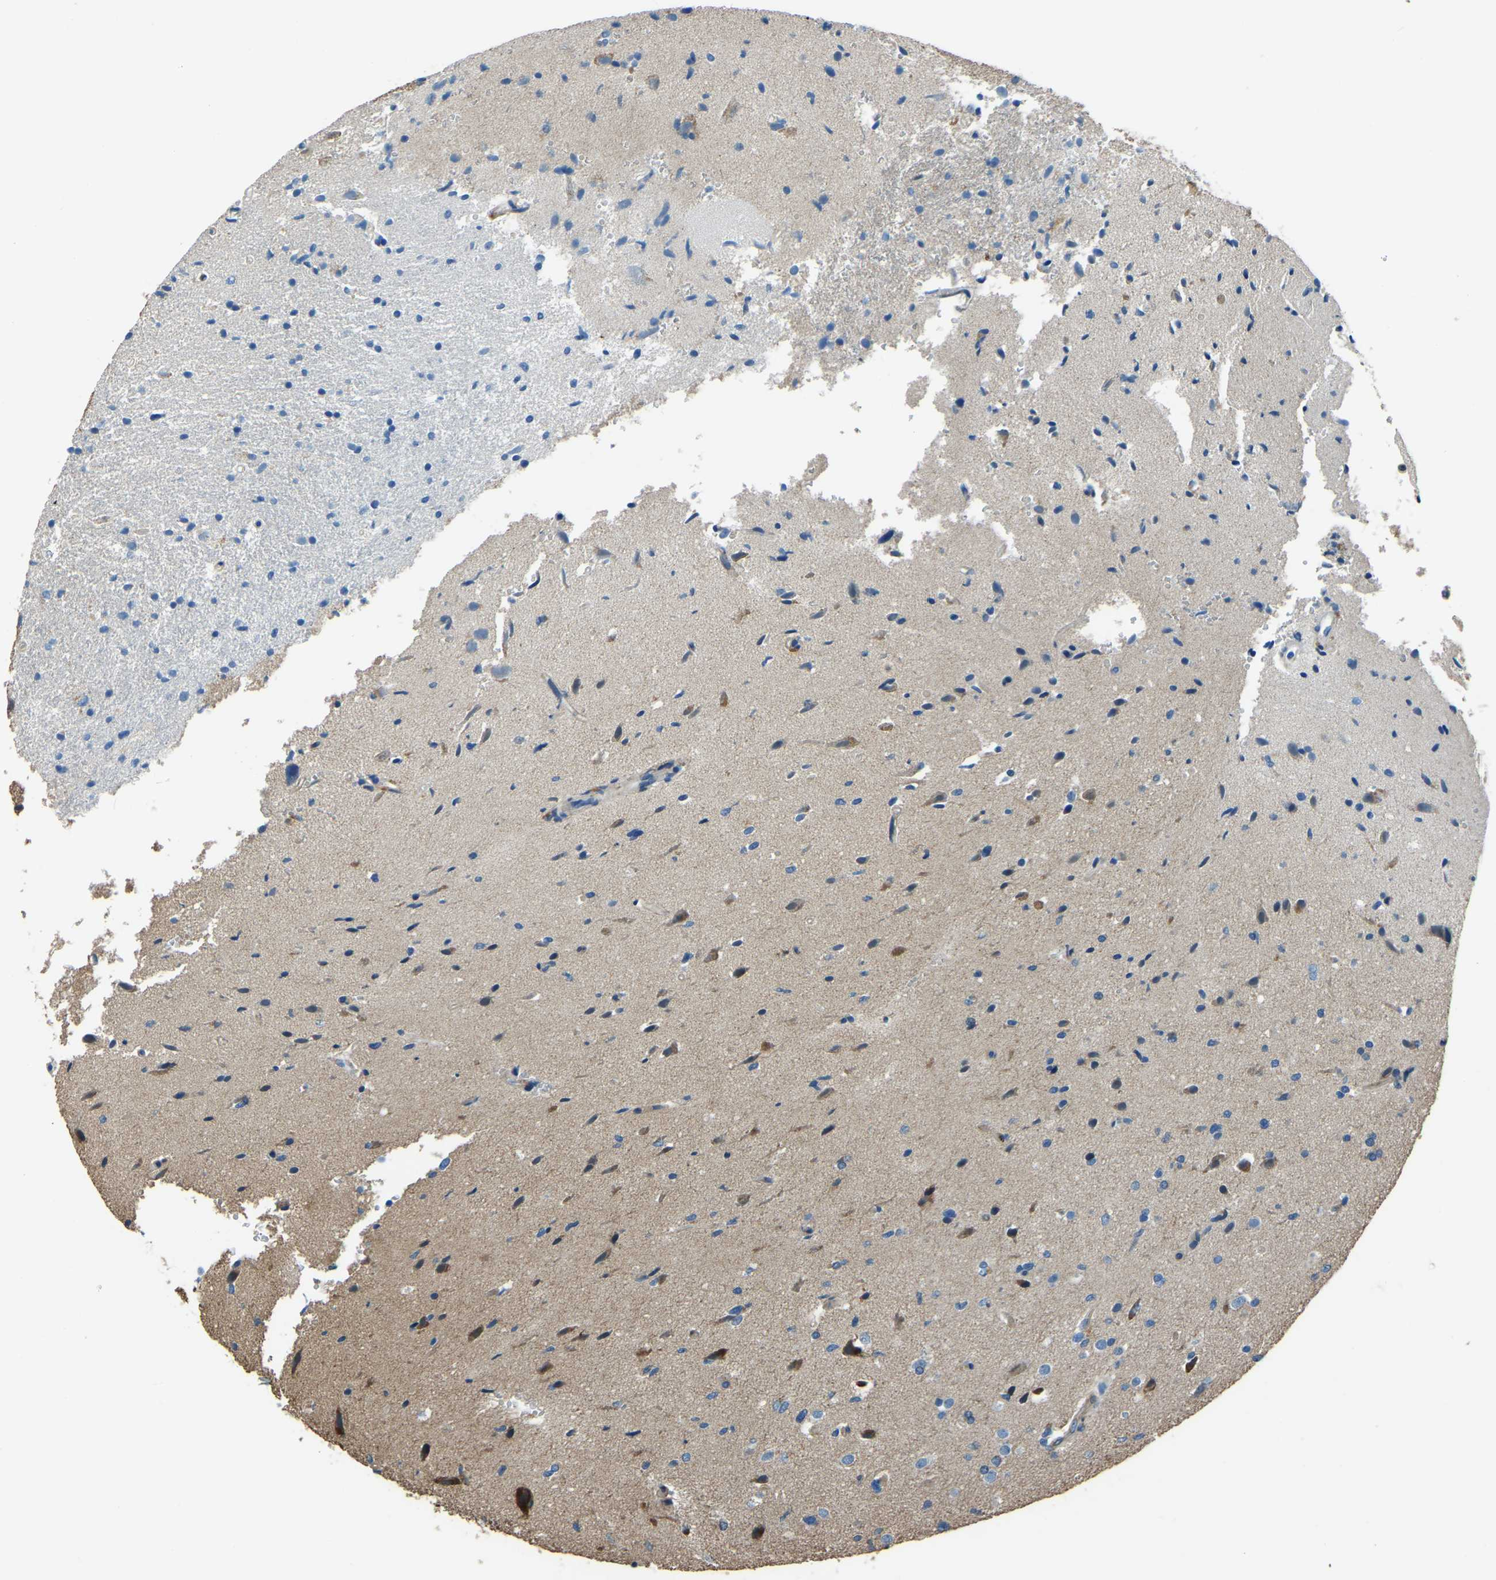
{"staining": {"intensity": "moderate", "quantity": "25%-75%", "location": "cytoplasmic/membranous"}, "tissue": "glioma", "cell_type": "Tumor cells", "image_type": "cancer", "snomed": [{"axis": "morphology", "description": "Glioma, malignant, High grade"}, {"axis": "topography", "description": "Brain"}], "caption": "DAB immunohistochemical staining of glioma reveals moderate cytoplasmic/membranous protein expression in about 25%-75% of tumor cells.", "gene": "COL3A1", "patient": {"sex": "male", "age": 33}}